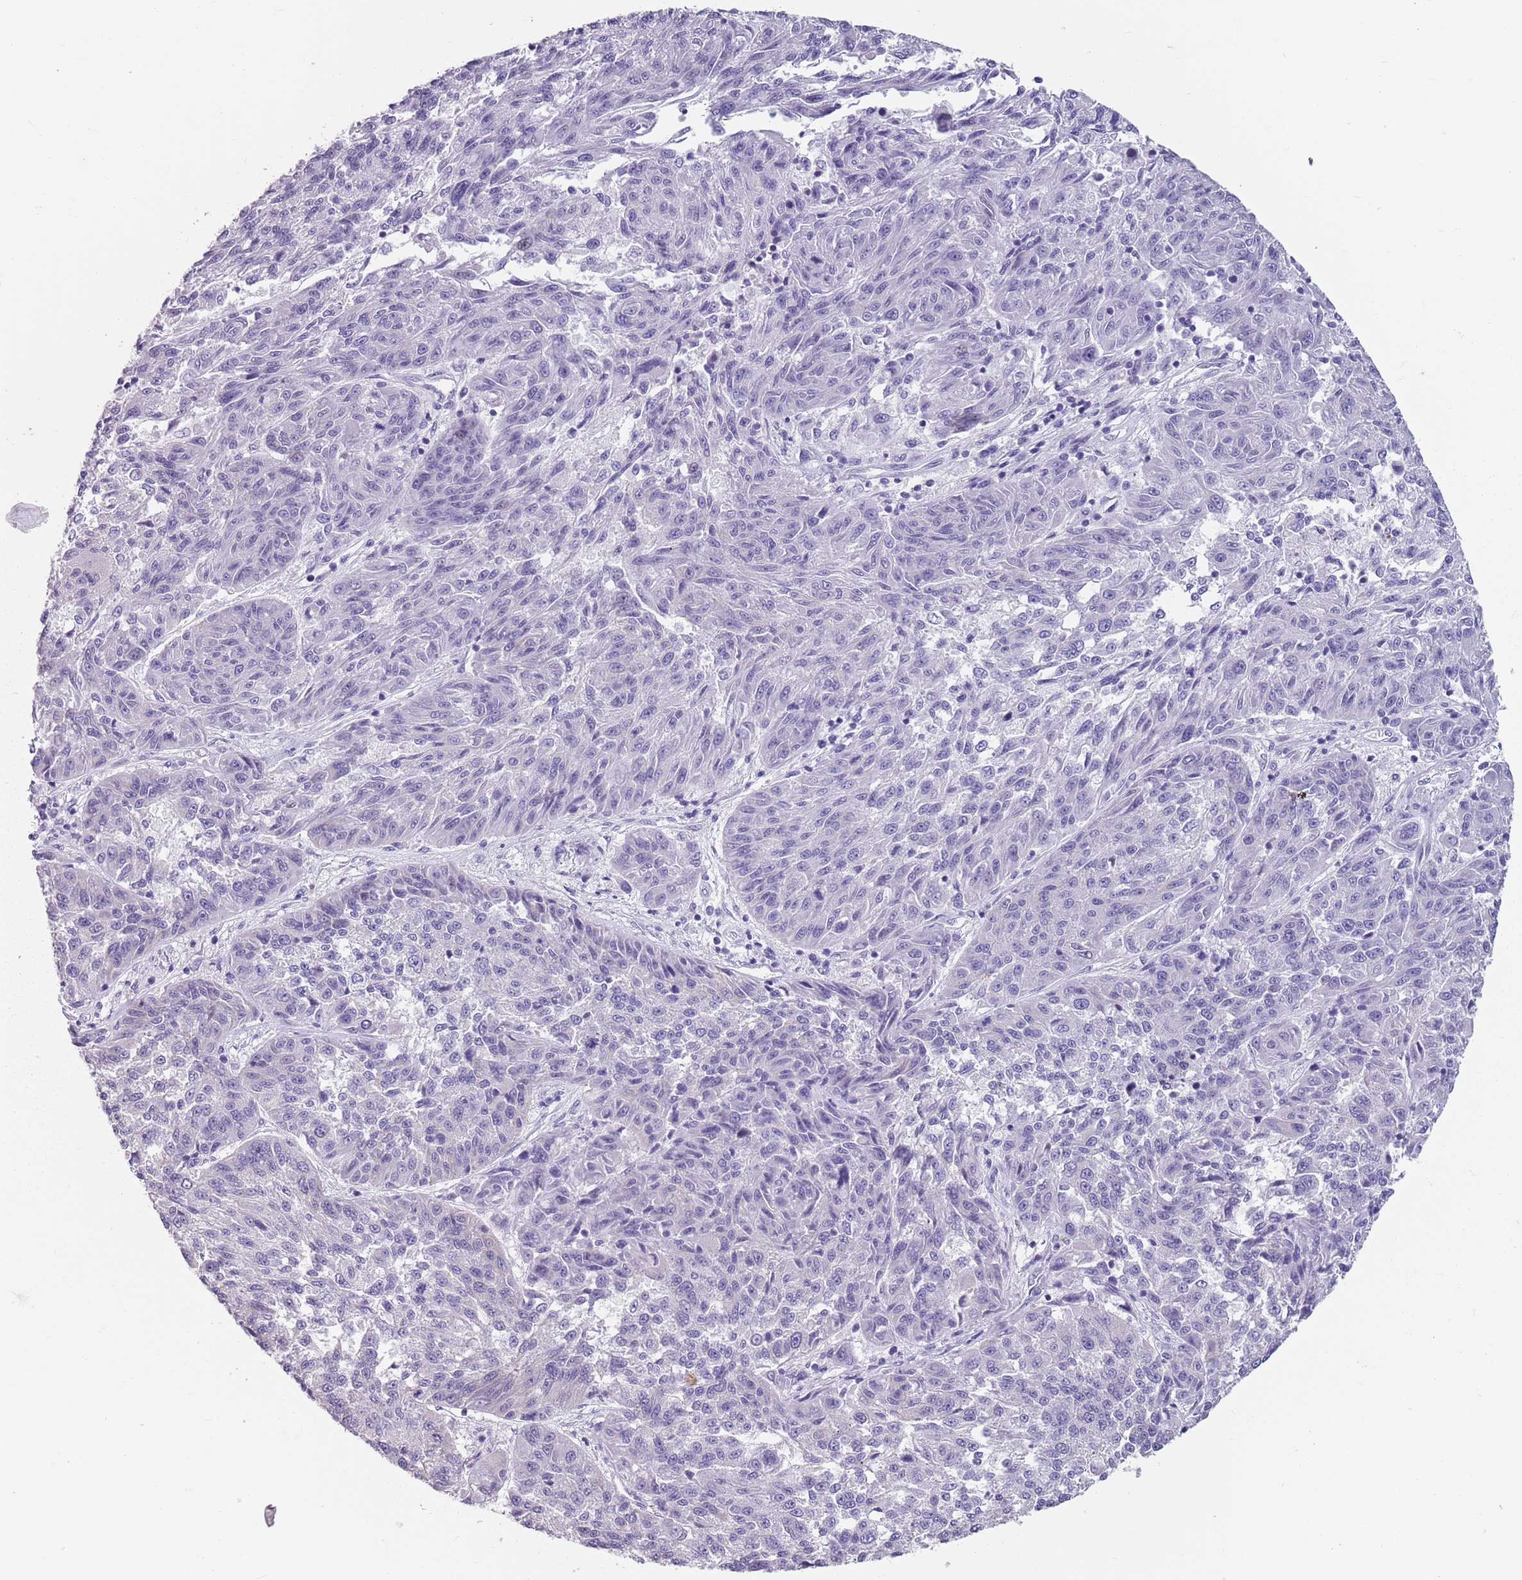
{"staining": {"intensity": "negative", "quantity": "none", "location": "none"}, "tissue": "melanoma", "cell_type": "Tumor cells", "image_type": "cancer", "snomed": [{"axis": "morphology", "description": "Malignant melanoma, NOS"}, {"axis": "topography", "description": "Skin"}], "caption": "This image is of malignant melanoma stained with immunohistochemistry to label a protein in brown with the nuclei are counter-stained blue. There is no staining in tumor cells. (DAB (3,3'-diaminobenzidine) immunohistochemistry visualized using brightfield microscopy, high magnification).", "gene": "SPESP1", "patient": {"sex": "male", "age": 53}}